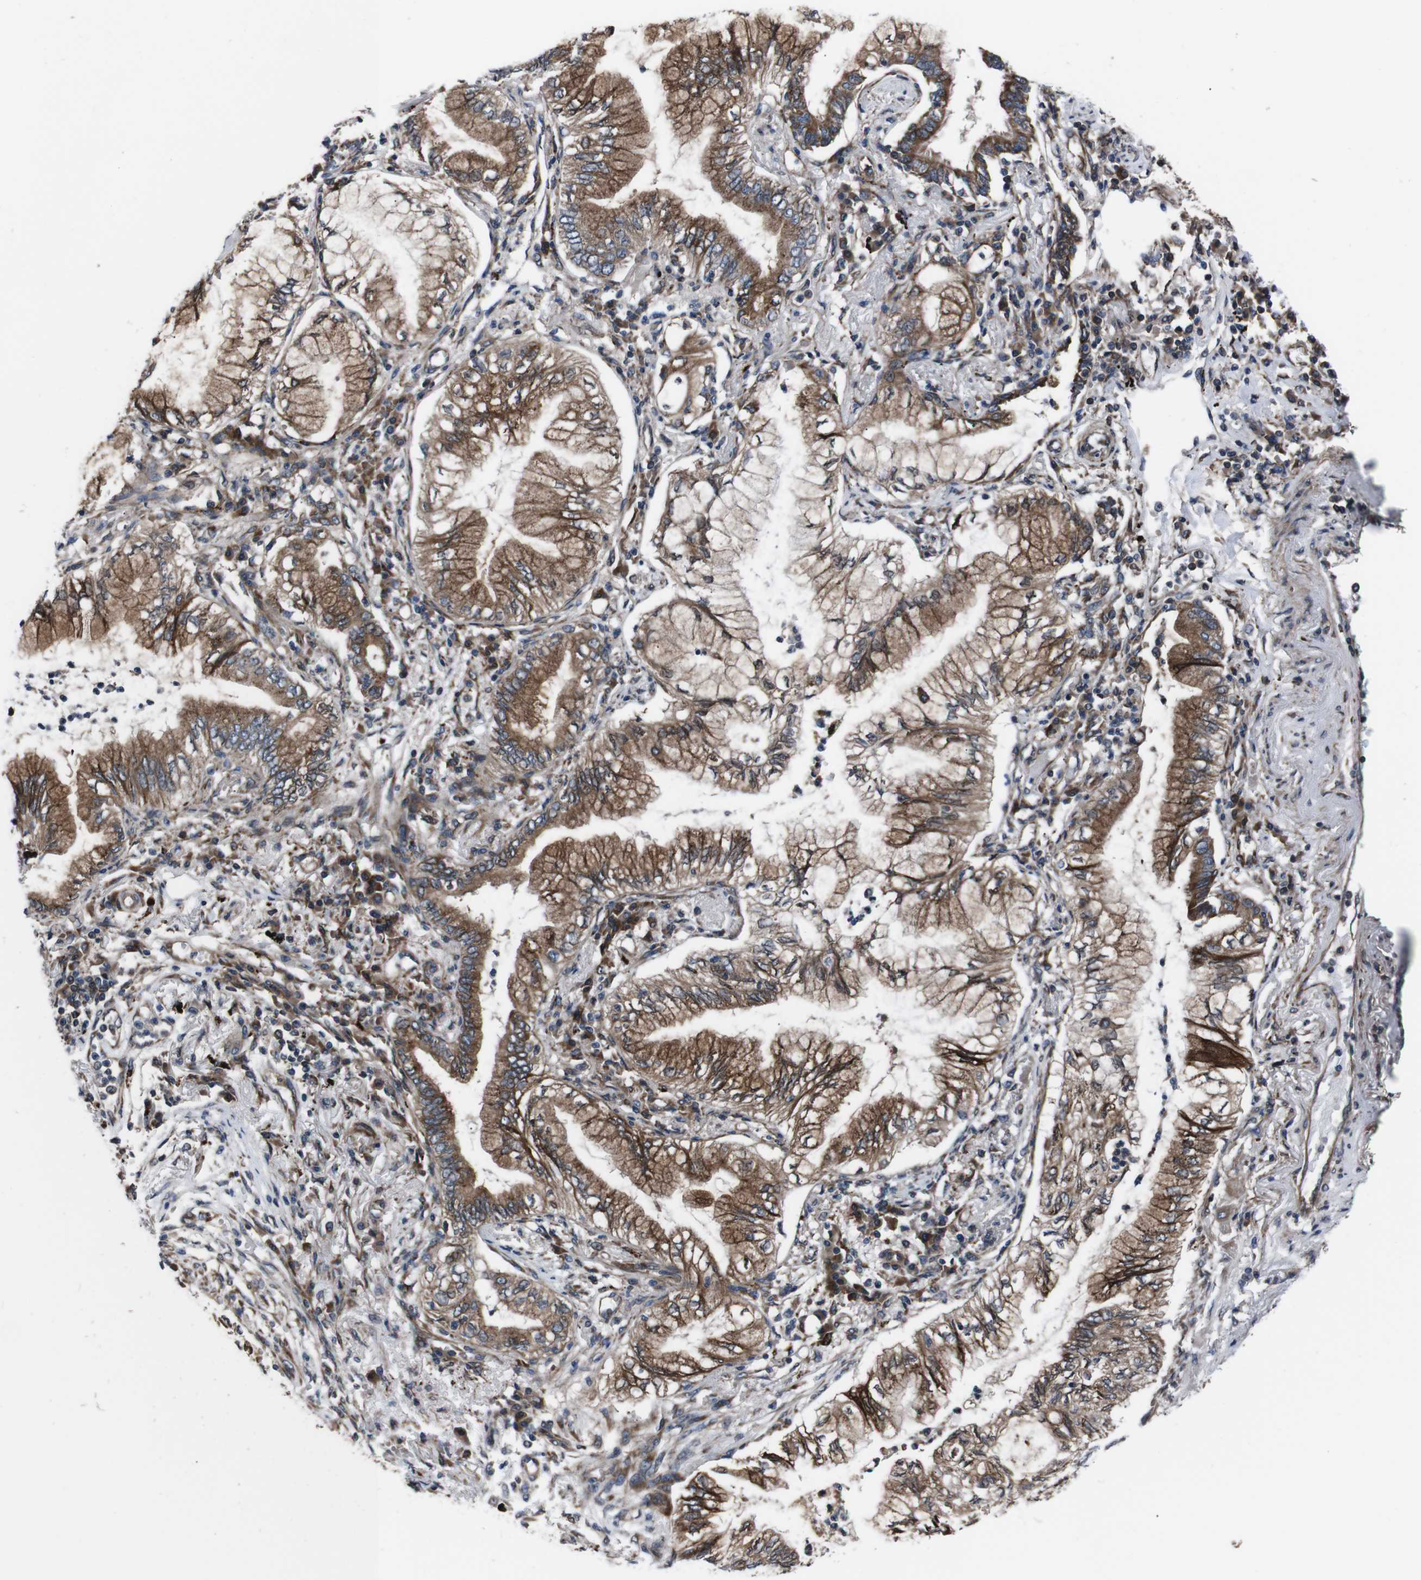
{"staining": {"intensity": "strong", "quantity": ">75%", "location": "cytoplasmic/membranous"}, "tissue": "lung cancer", "cell_type": "Tumor cells", "image_type": "cancer", "snomed": [{"axis": "morphology", "description": "Normal tissue, NOS"}, {"axis": "morphology", "description": "Adenocarcinoma, NOS"}, {"axis": "topography", "description": "Bronchus"}, {"axis": "topography", "description": "Lung"}], "caption": "Human lung adenocarcinoma stained with a brown dye reveals strong cytoplasmic/membranous positive staining in about >75% of tumor cells.", "gene": "EIF4A2", "patient": {"sex": "female", "age": 70}}